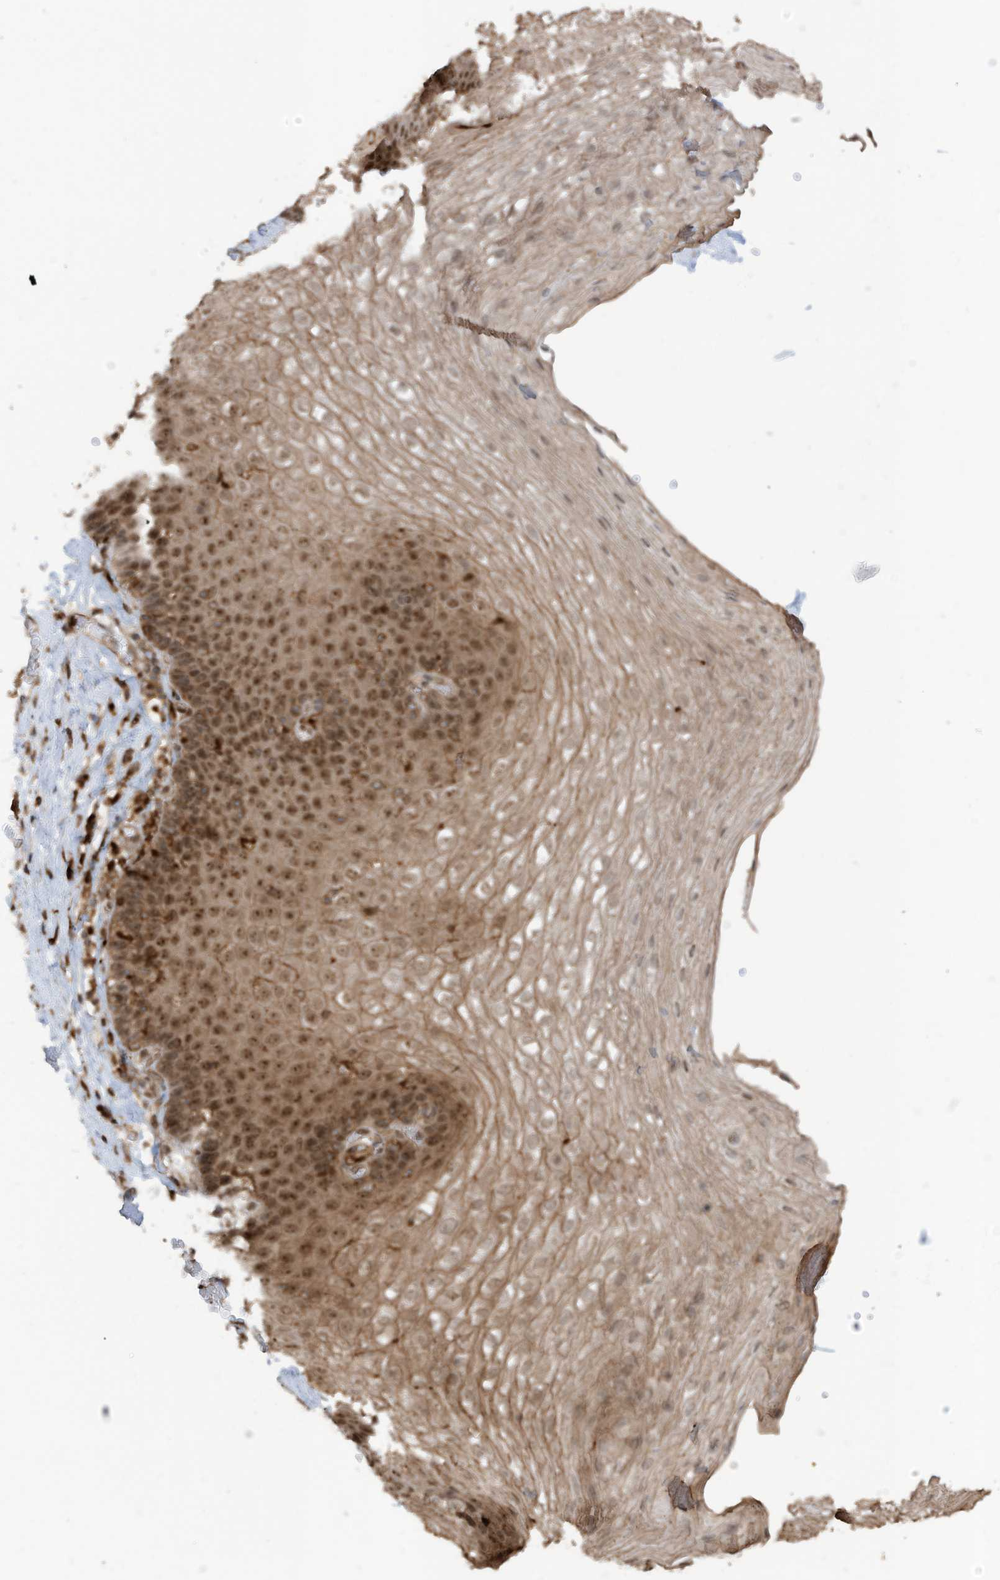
{"staining": {"intensity": "strong", "quantity": "25%-75%", "location": "nuclear"}, "tissue": "esophagus", "cell_type": "Squamous epithelial cells", "image_type": "normal", "snomed": [{"axis": "morphology", "description": "Normal tissue, NOS"}, {"axis": "topography", "description": "Esophagus"}], "caption": "Unremarkable esophagus shows strong nuclear staining in approximately 25%-75% of squamous epithelial cells.", "gene": "REPIN1", "patient": {"sex": "female", "age": 66}}